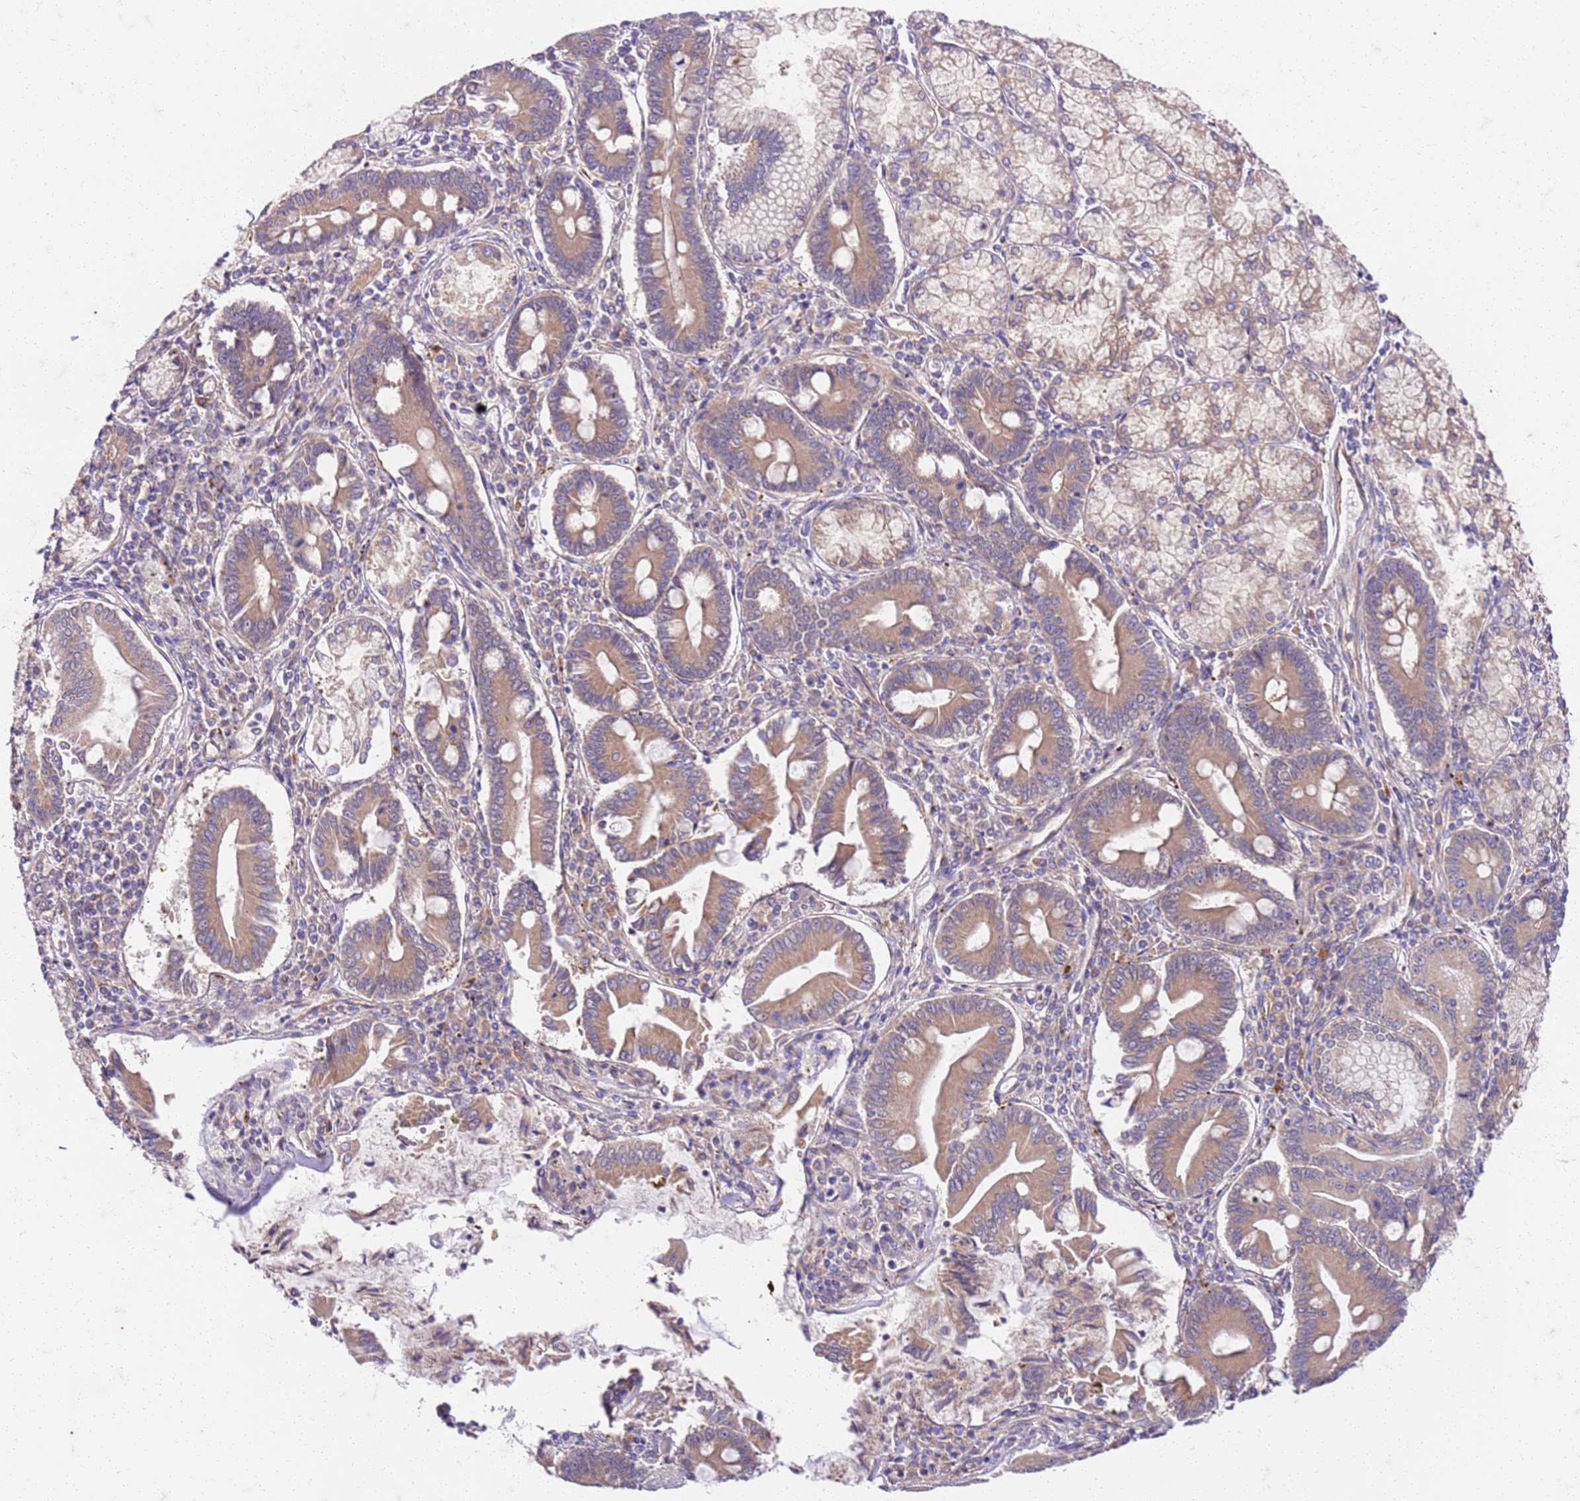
{"staining": {"intensity": "moderate", "quantity": ">75%", "location": "cytoplasmic/membranous"}, "tissue": "pancreatic cancer", "cell_type": "Tumor cells", "image_type": "cancer", "snomed": [{"axis": "morphology", "description": "Adenocarcinoma, NOS"}, {"axis": "topography", "description": "Pancreas"}], "caption": "A high-resolution photomicrograph shows immunohistochemistry (IHC) staining of pancreatic cancer (adenocarcinoma), which reveals moderate cytoplasmic/membranous staining in approximately >75% of tumor cells.", "gene": "OSBP", "patient": {"sex": "female", "age": 50}}